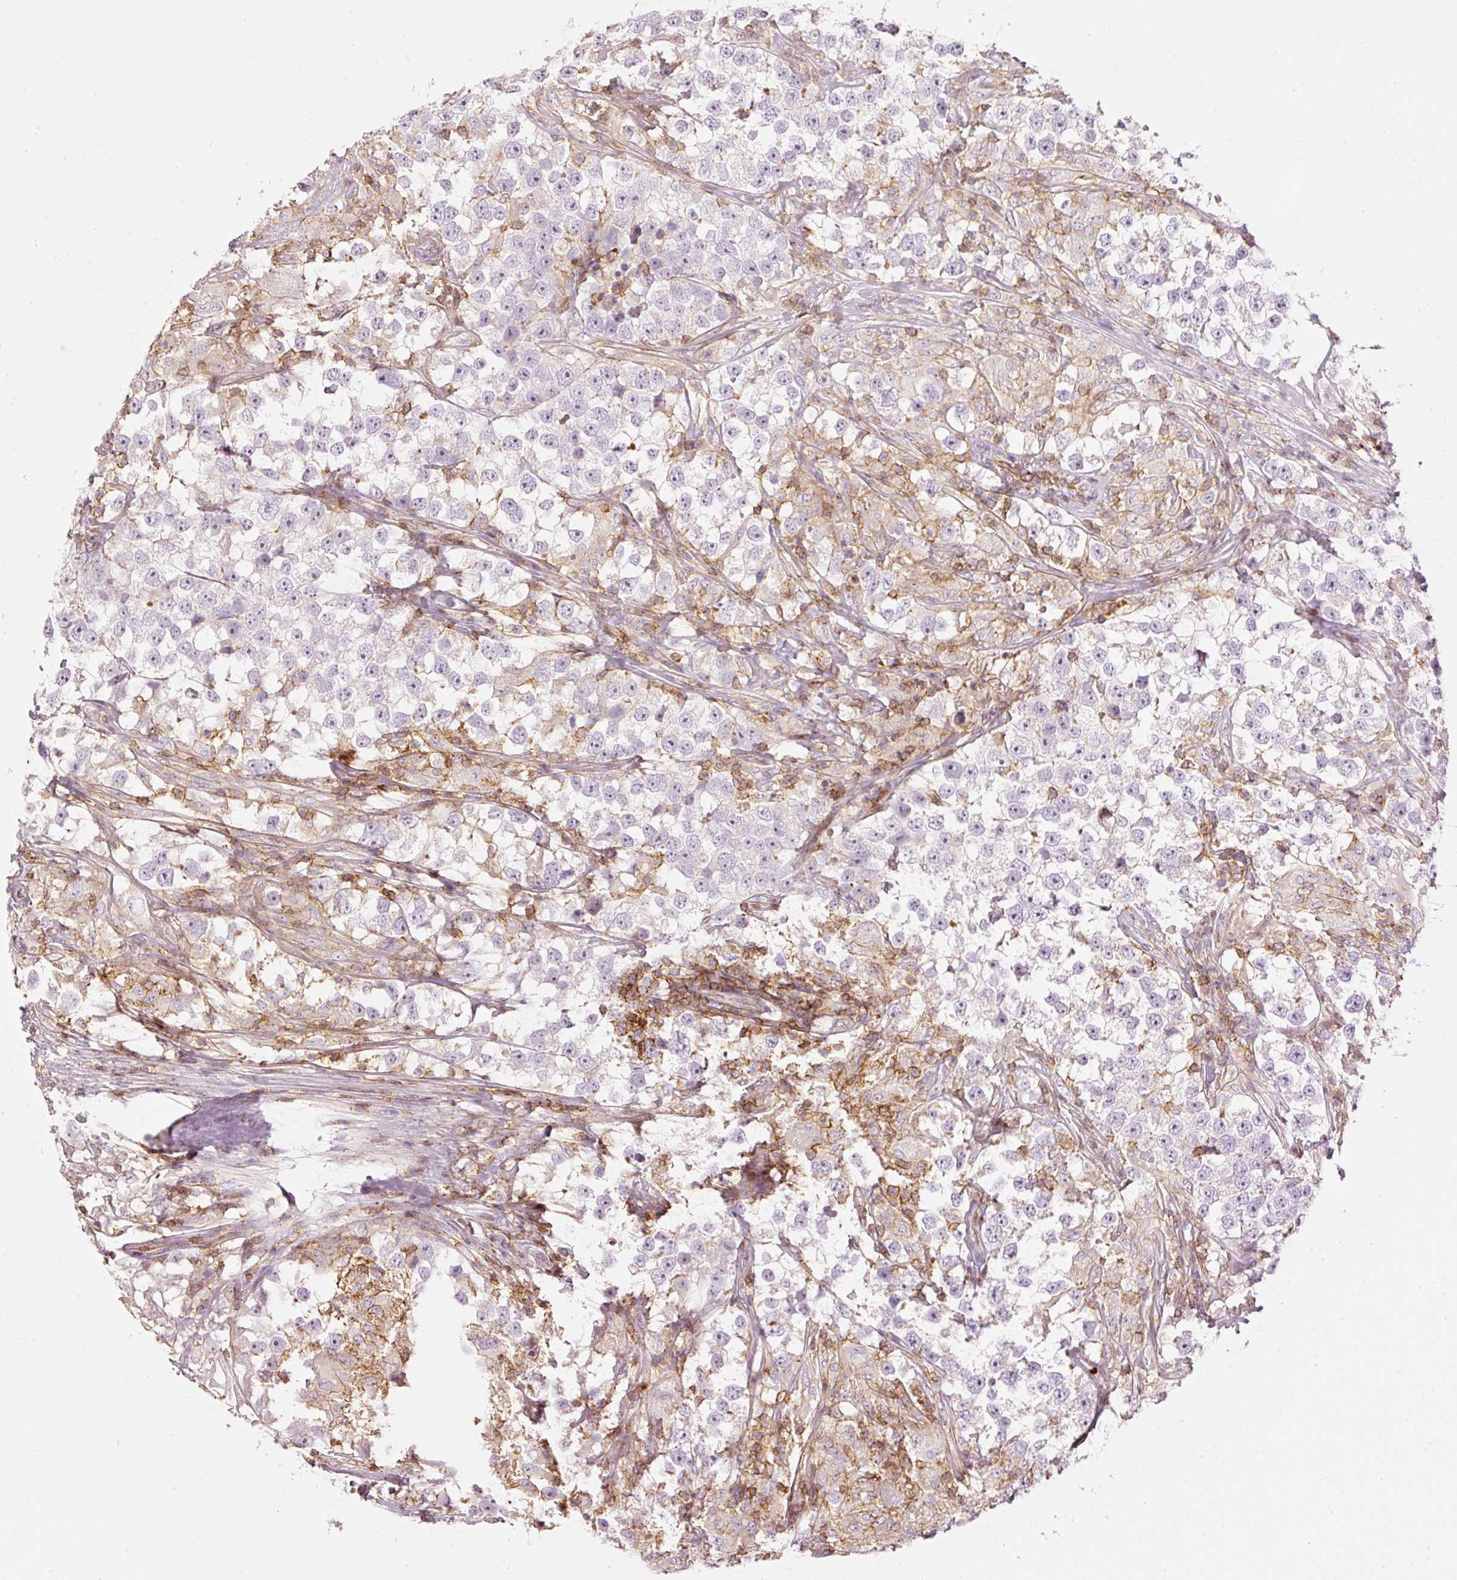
{"staining": {"intensity": "negative", "quantity": "none", "location": "none"}, "tissue": "testis cancer", "cell_type": "Tumor cells", "image_type": "cancer", "snomed": [{"axis": "morphology", "description": "Seminoma, NOS"}, {"axis": "topography", "description": "Testis"}], "caption": "Testis cancer was stained to show a protein in brown. There is no significant positivity in tumor cells.", "gene": "SIPA1", "patient": {"sex": "male", "age": 46}}